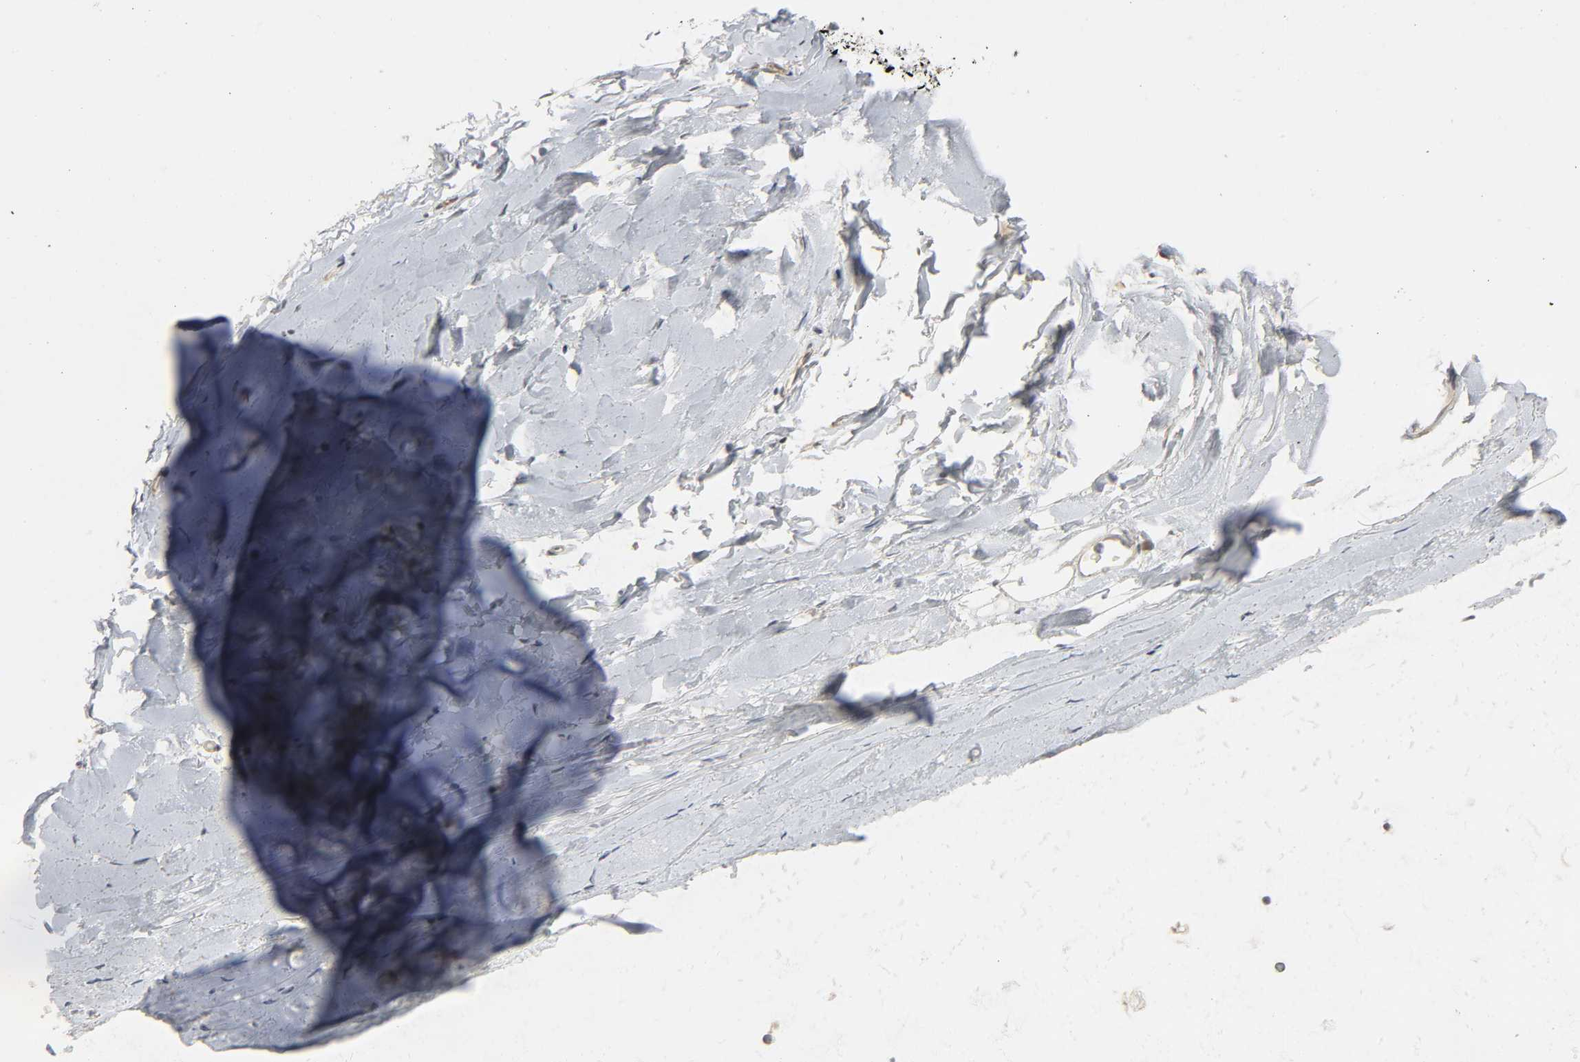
{"staining": {"intensity": "weak", "quantity": ">75%", "location": "cytoplasmic/membranous"}, "tissue": "soft tissue", "cell_type": "Chondrocytes", "image_type": "normal", "snomed": [{"axis": "morphology", "description": "Normal tissue, NOS"}, {"axis": "topography", "description": "Cartilage tissue"}, {"axis": "topography", "description": "Bronchus"}], "caption": "Immunohistochemical staining of benign soft tissue reveals low levels of weak cytoplasmic/membranous staining in approximately >75% of chondrocytes. The protein of interest is shown in brown color, while the nuclei are stained blue.", "gene": "CD4", "patient": {"sex": "female", "age": 73}}